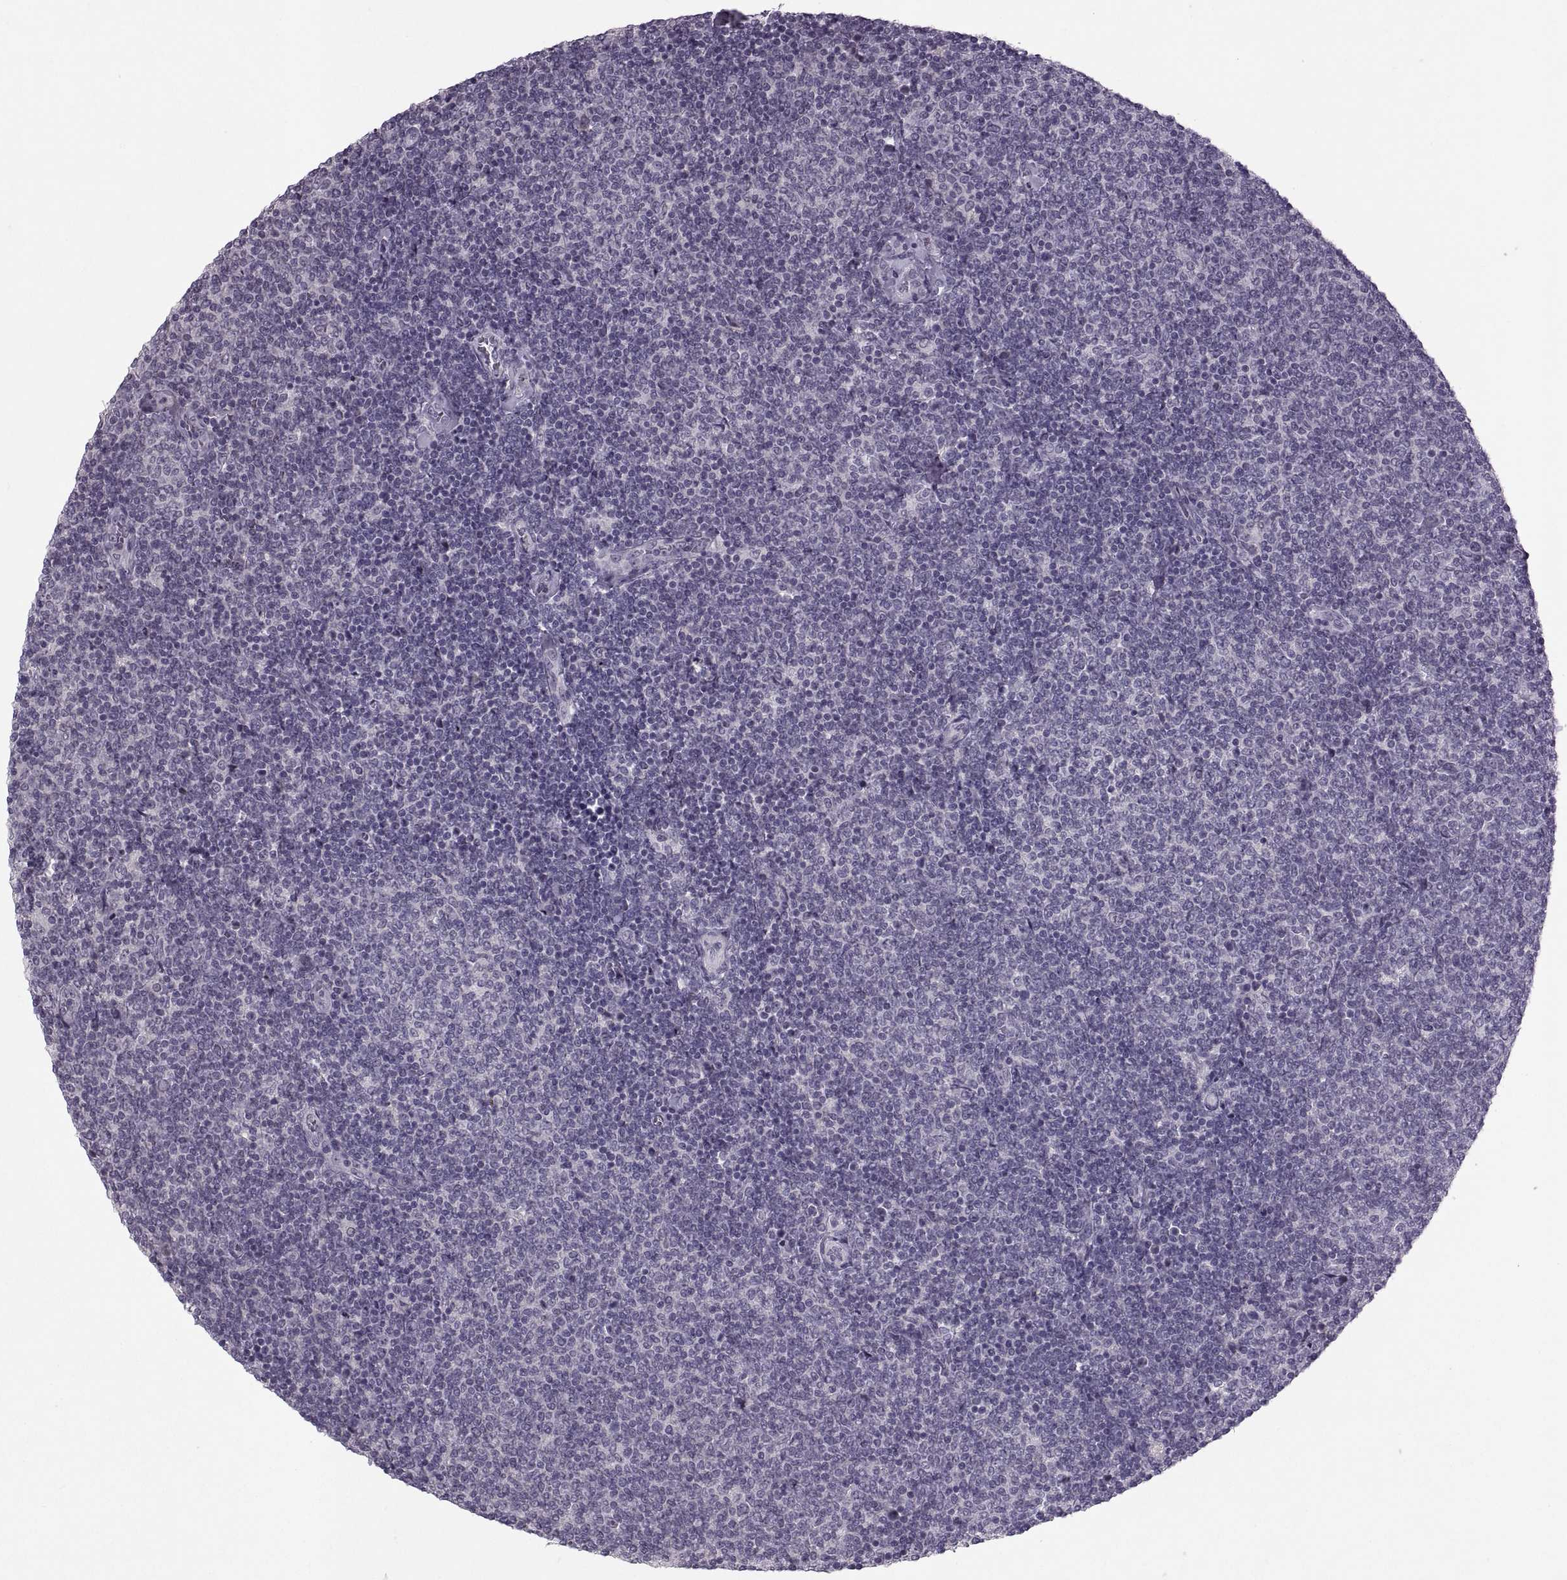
{"staining": {"intensity": "negative", "quantity": "none", "location": "none"}, "tissue": "lymphoma", "cell_type": "Tumor cells", "image_type": "cancer", "snomed": [{"axis": "morphology", "description": "Malignant lymphoma, non-Hodgkin's type, Low grade"}, {"axis": "topography", "description": "Lymph node"}], "caption": "Lymphoma was stained to show a protein in brown. There is no significant staining in tumor cells.", "gene": "MGAT4D", "patient": {"sex": "male", "age": 52}}